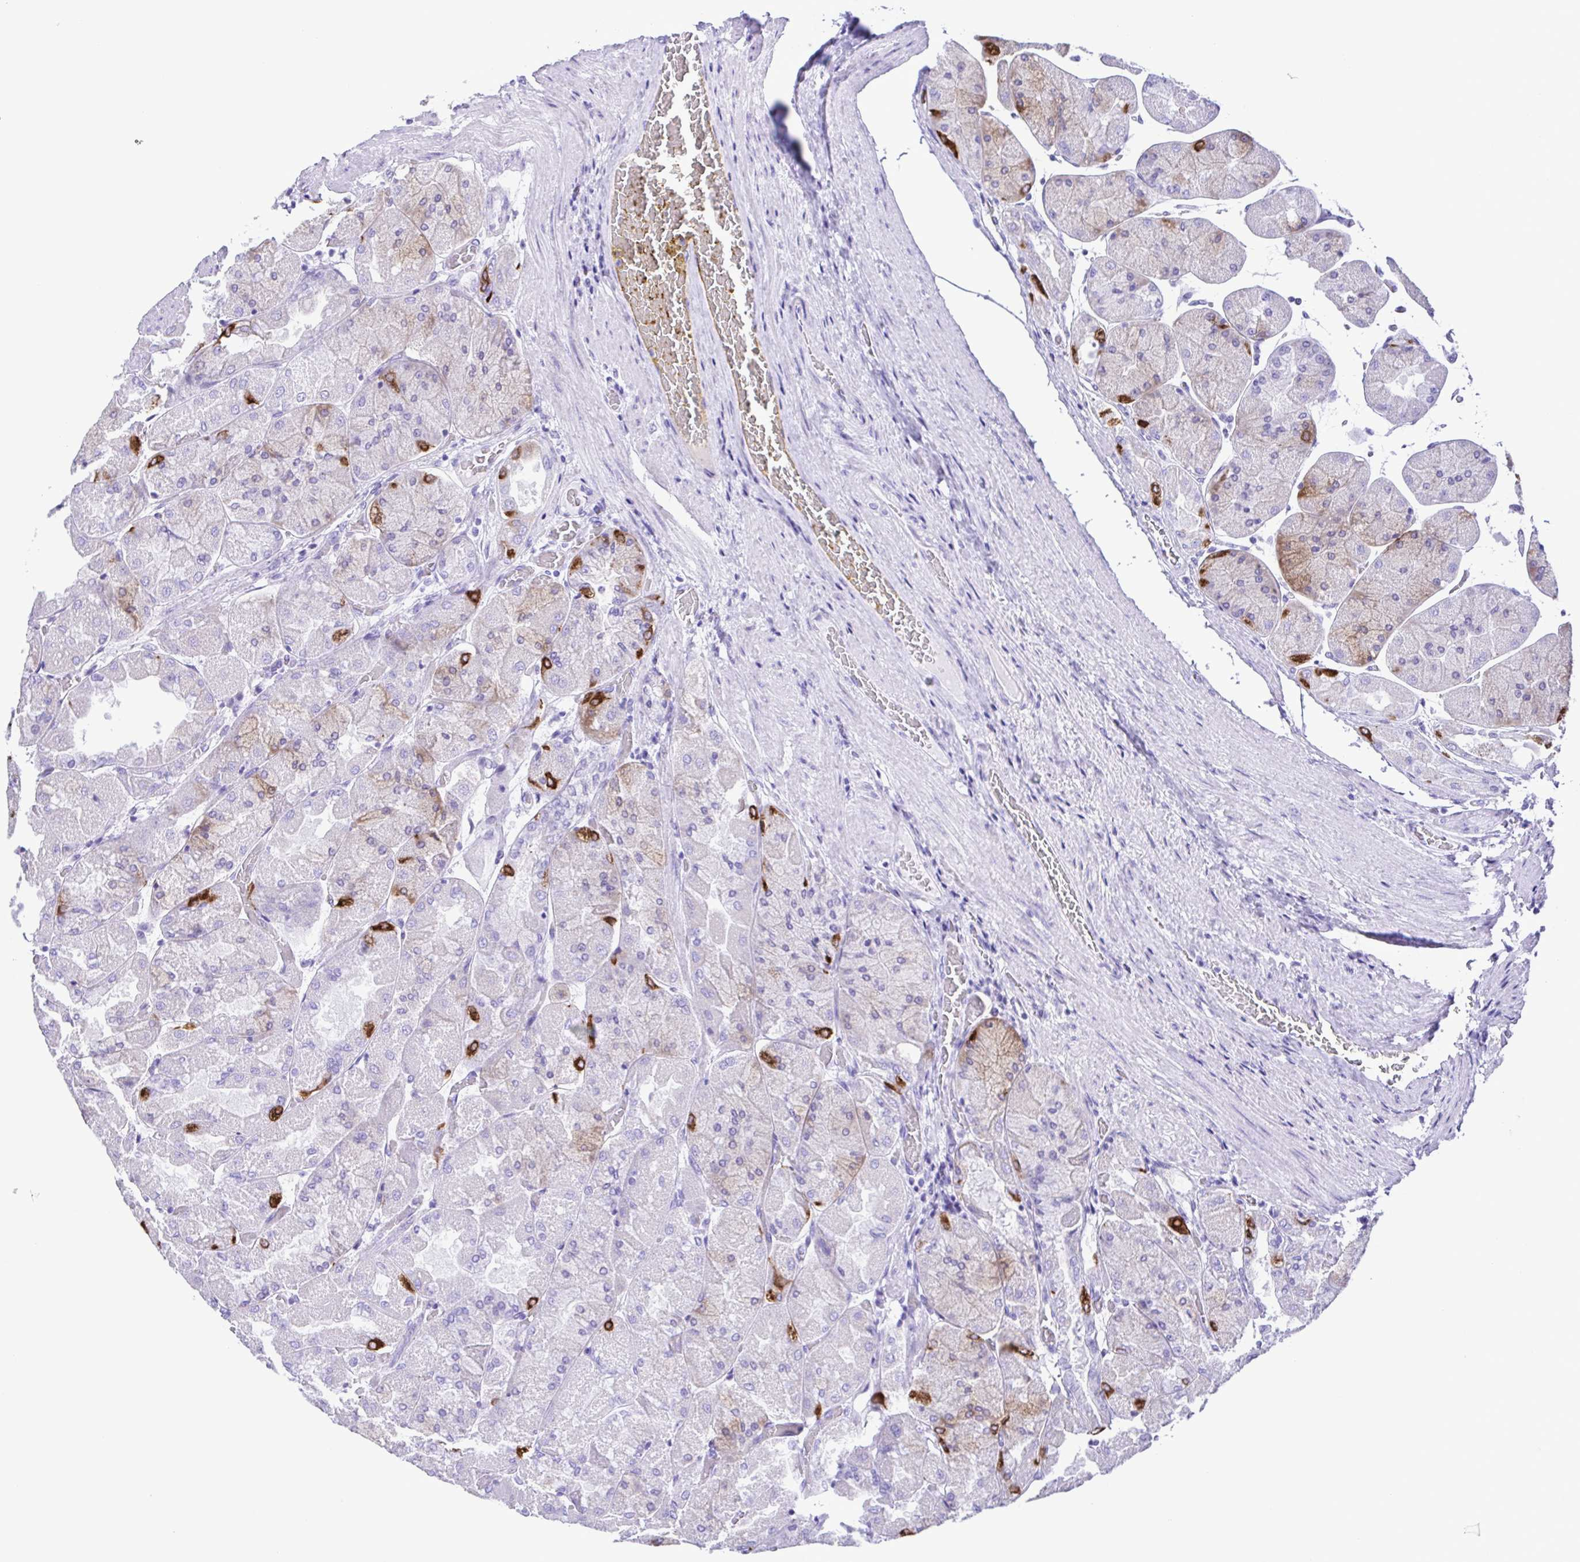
{"staining": {"intensity": "moderate", "quantity": "<25%", "location": "cytoplasmic/membranous"}, "tissue": "stomach", "cell_type": "Glandular cells", "image_type": "normal", "snomed": [{"axis": "morphology", "description": "Normal tissue, NOS"}, {"axis": "topography", "description": "Stomach"}], "caption": "IHC photomicrograph of unremarkable human stomach stained for a protein (brown), which shows low levels of moderate cytoplasmic/membranous staining in approximately <25% of glandular cells.", "gene": "ERP27", "patient": {"sex": "female", "age": 61}}